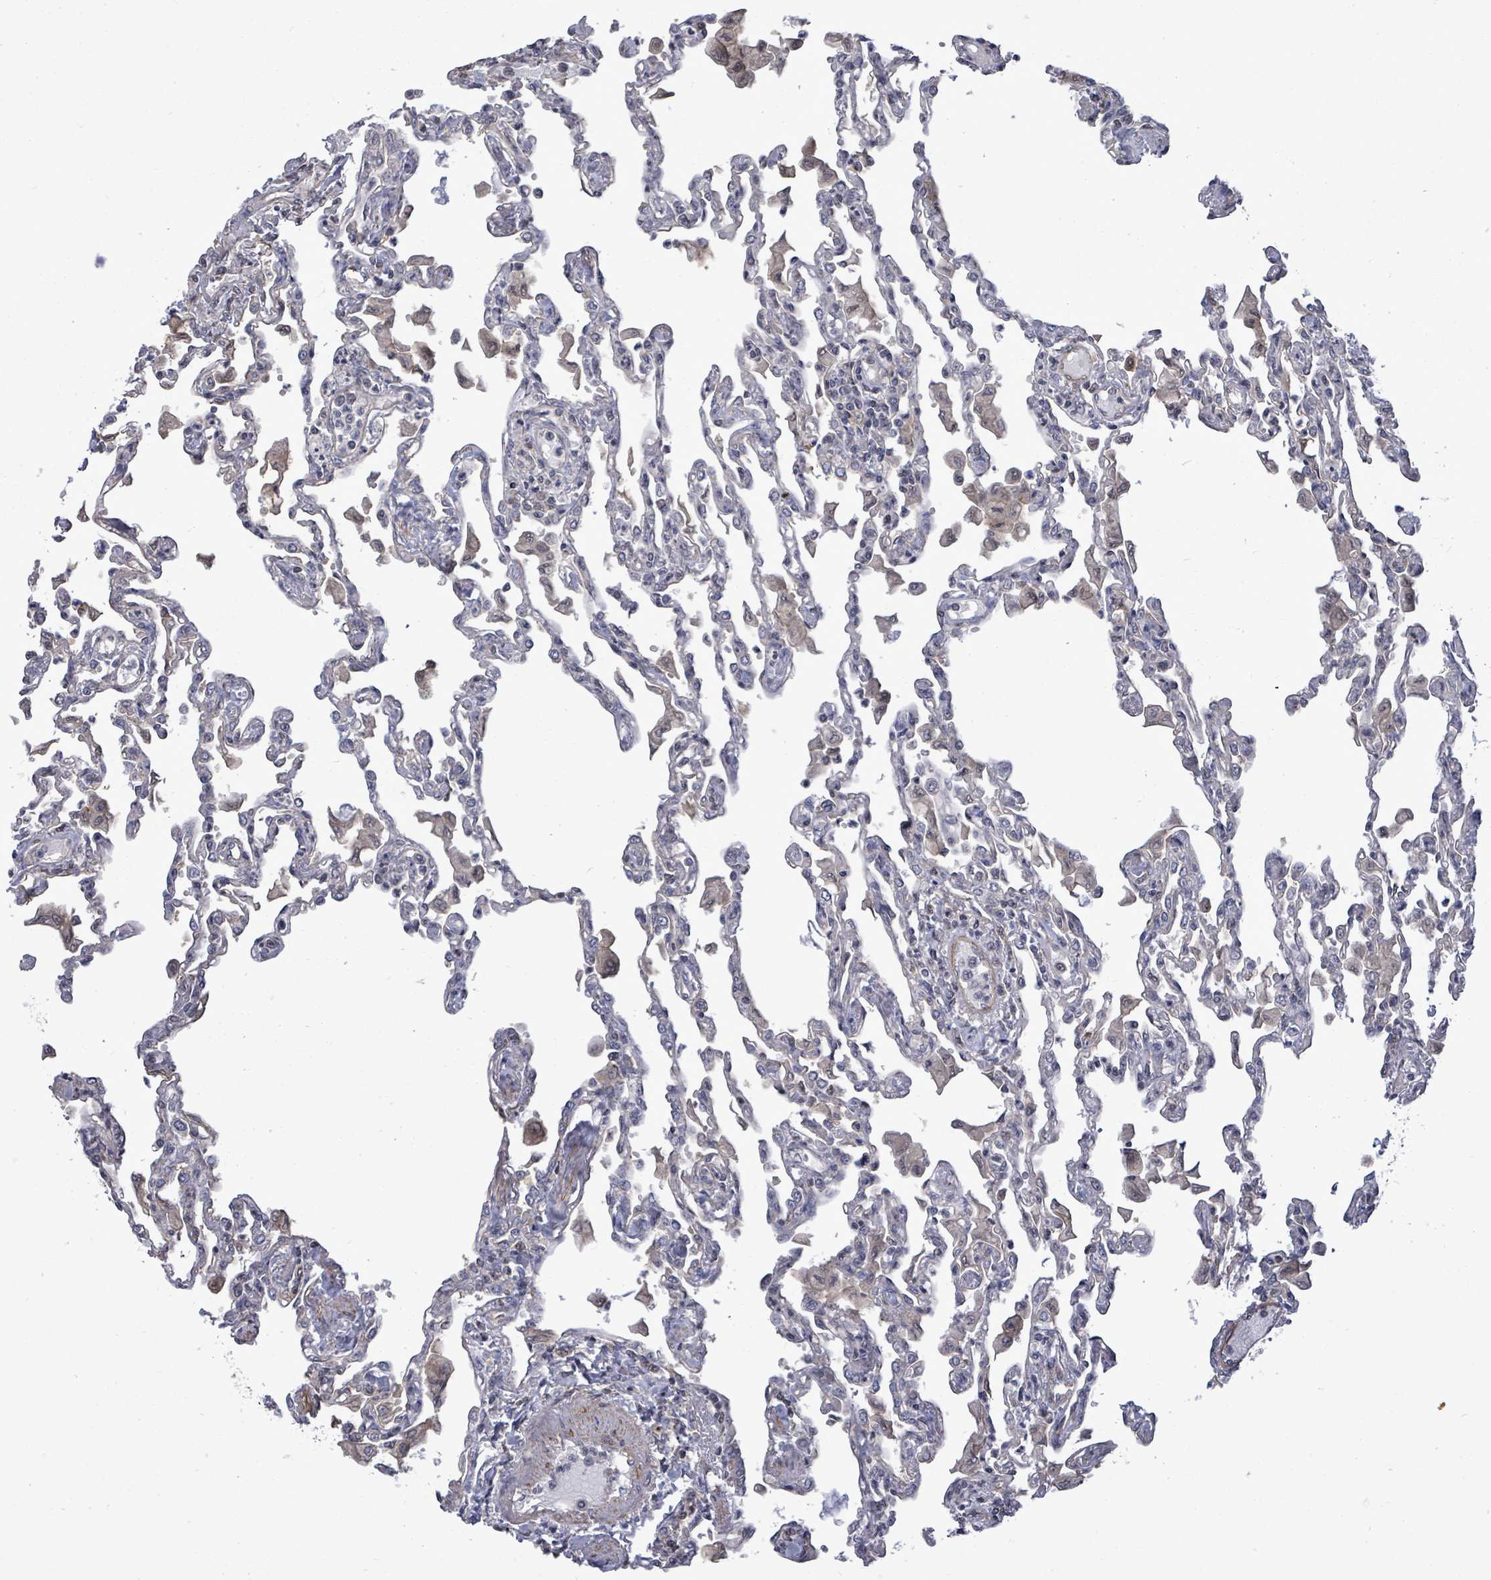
{"staining": {"intensity": "negative", "quantity": "none", "location": "none"}, "tissue": "lung", "cell_type": "Alveolar cells", "image_type": "normal", "snomed": [{"axis": "morphology", "description": "Normal tissue, NOS"}, {"axis": "topography", "description": "Bronchus"}, {"axis": "topography", "description": "Lung"}], "caption": "Histopathology image shows no protein expression in alveolar cells of unremarkable lung.", "gene": "PAPSS1", "patient": {"sex": "female", "age": 49}}